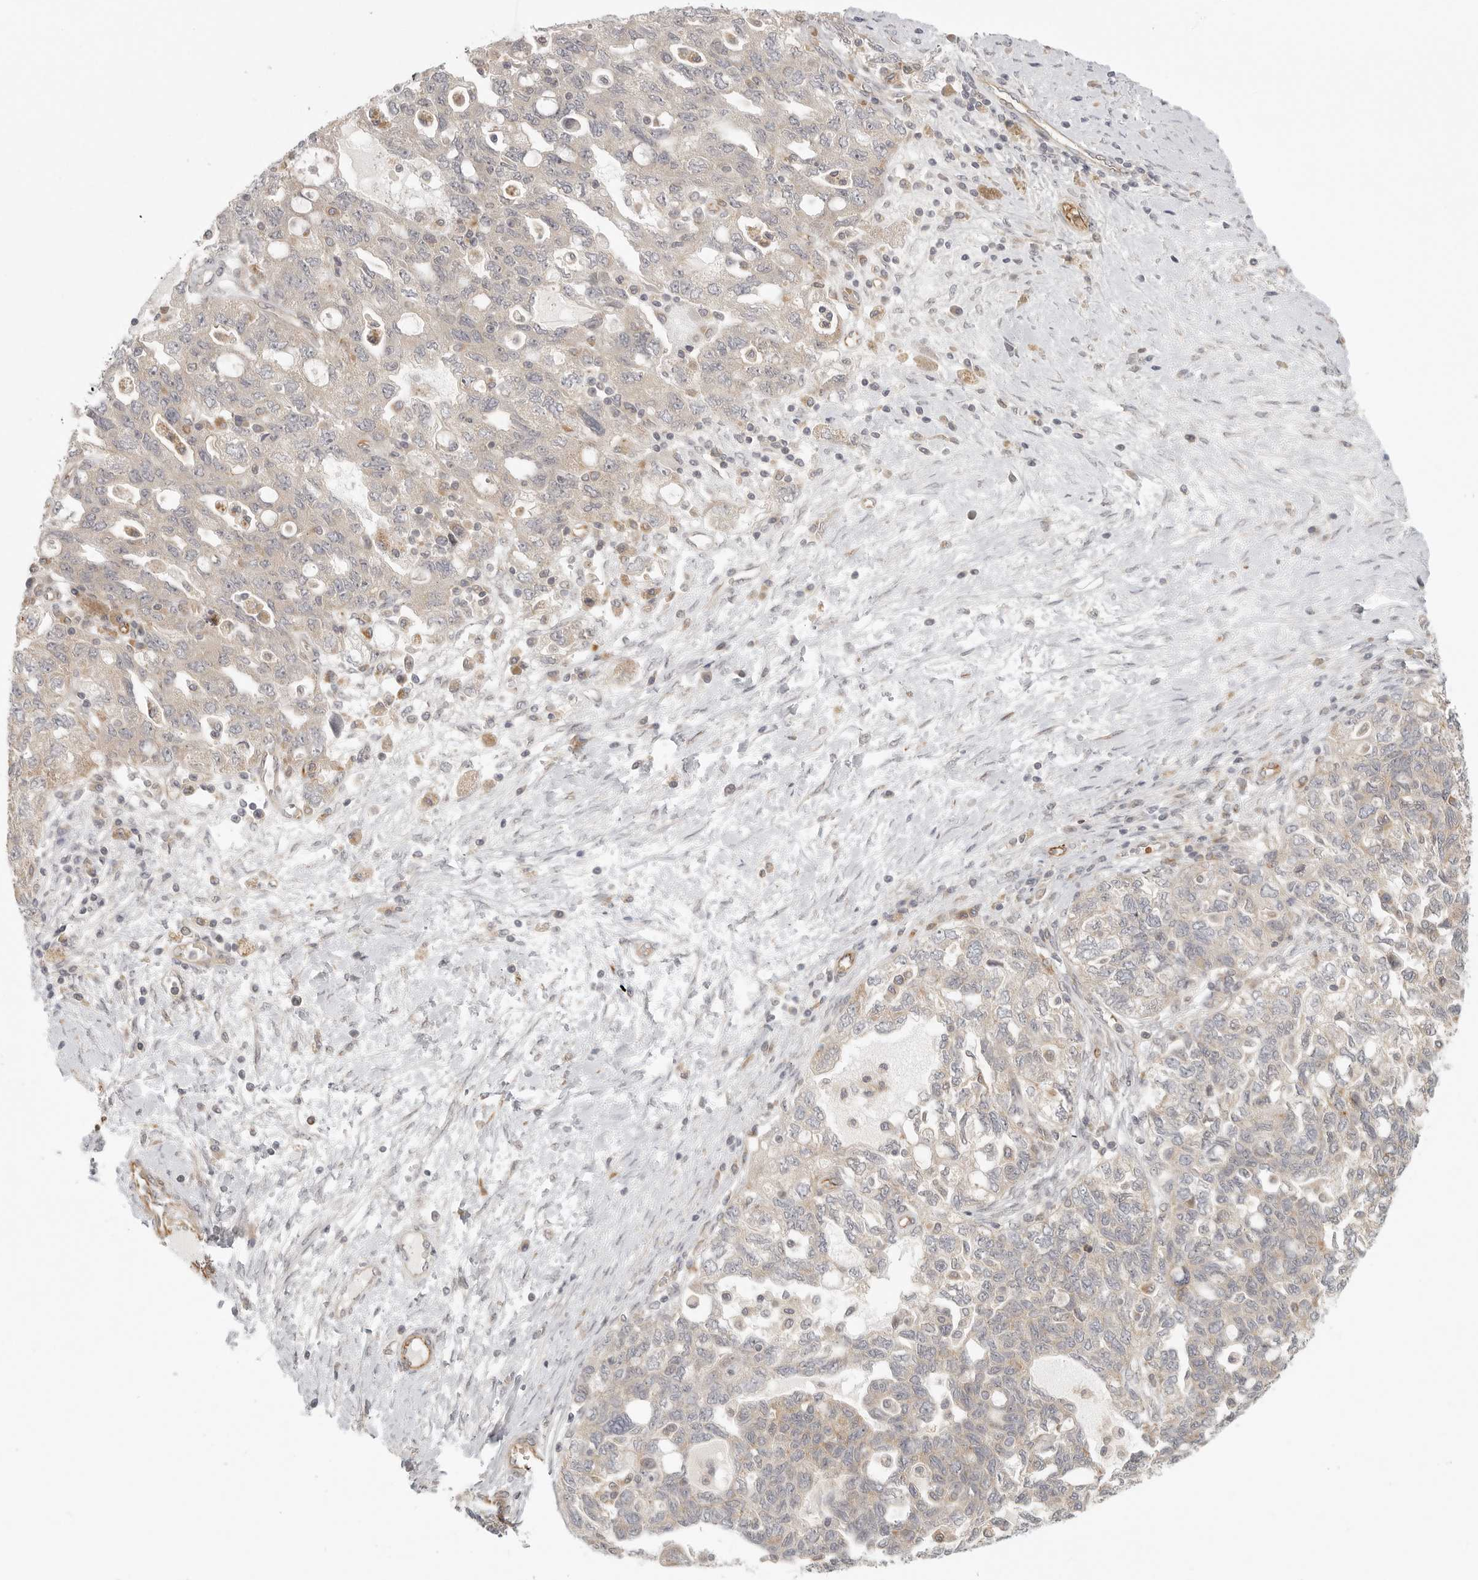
{"staining": {"intensity": "negative", "quantity": "none", "location": "none"}, "tissue": "ovarian cancer", "cell_type": "Tumor cells", "image_type": "cancer", "snomed": [{"axis": "morphology", "description": "Carcinoma, NOS"}, {"axis": "morphology", "description": "Cystadenocarcinoma, serous, NOS"}, {"axis": "topography", "description": "Ovary"}], "caption": "Immunohistochemistry image of neoplastic tissue: ovarian cancer (carcinoma) stained with DAB displays no significant protein staining in tumor cells.", "gene": "CCPG1", "patient": {"sex": "female", "age": 69}}